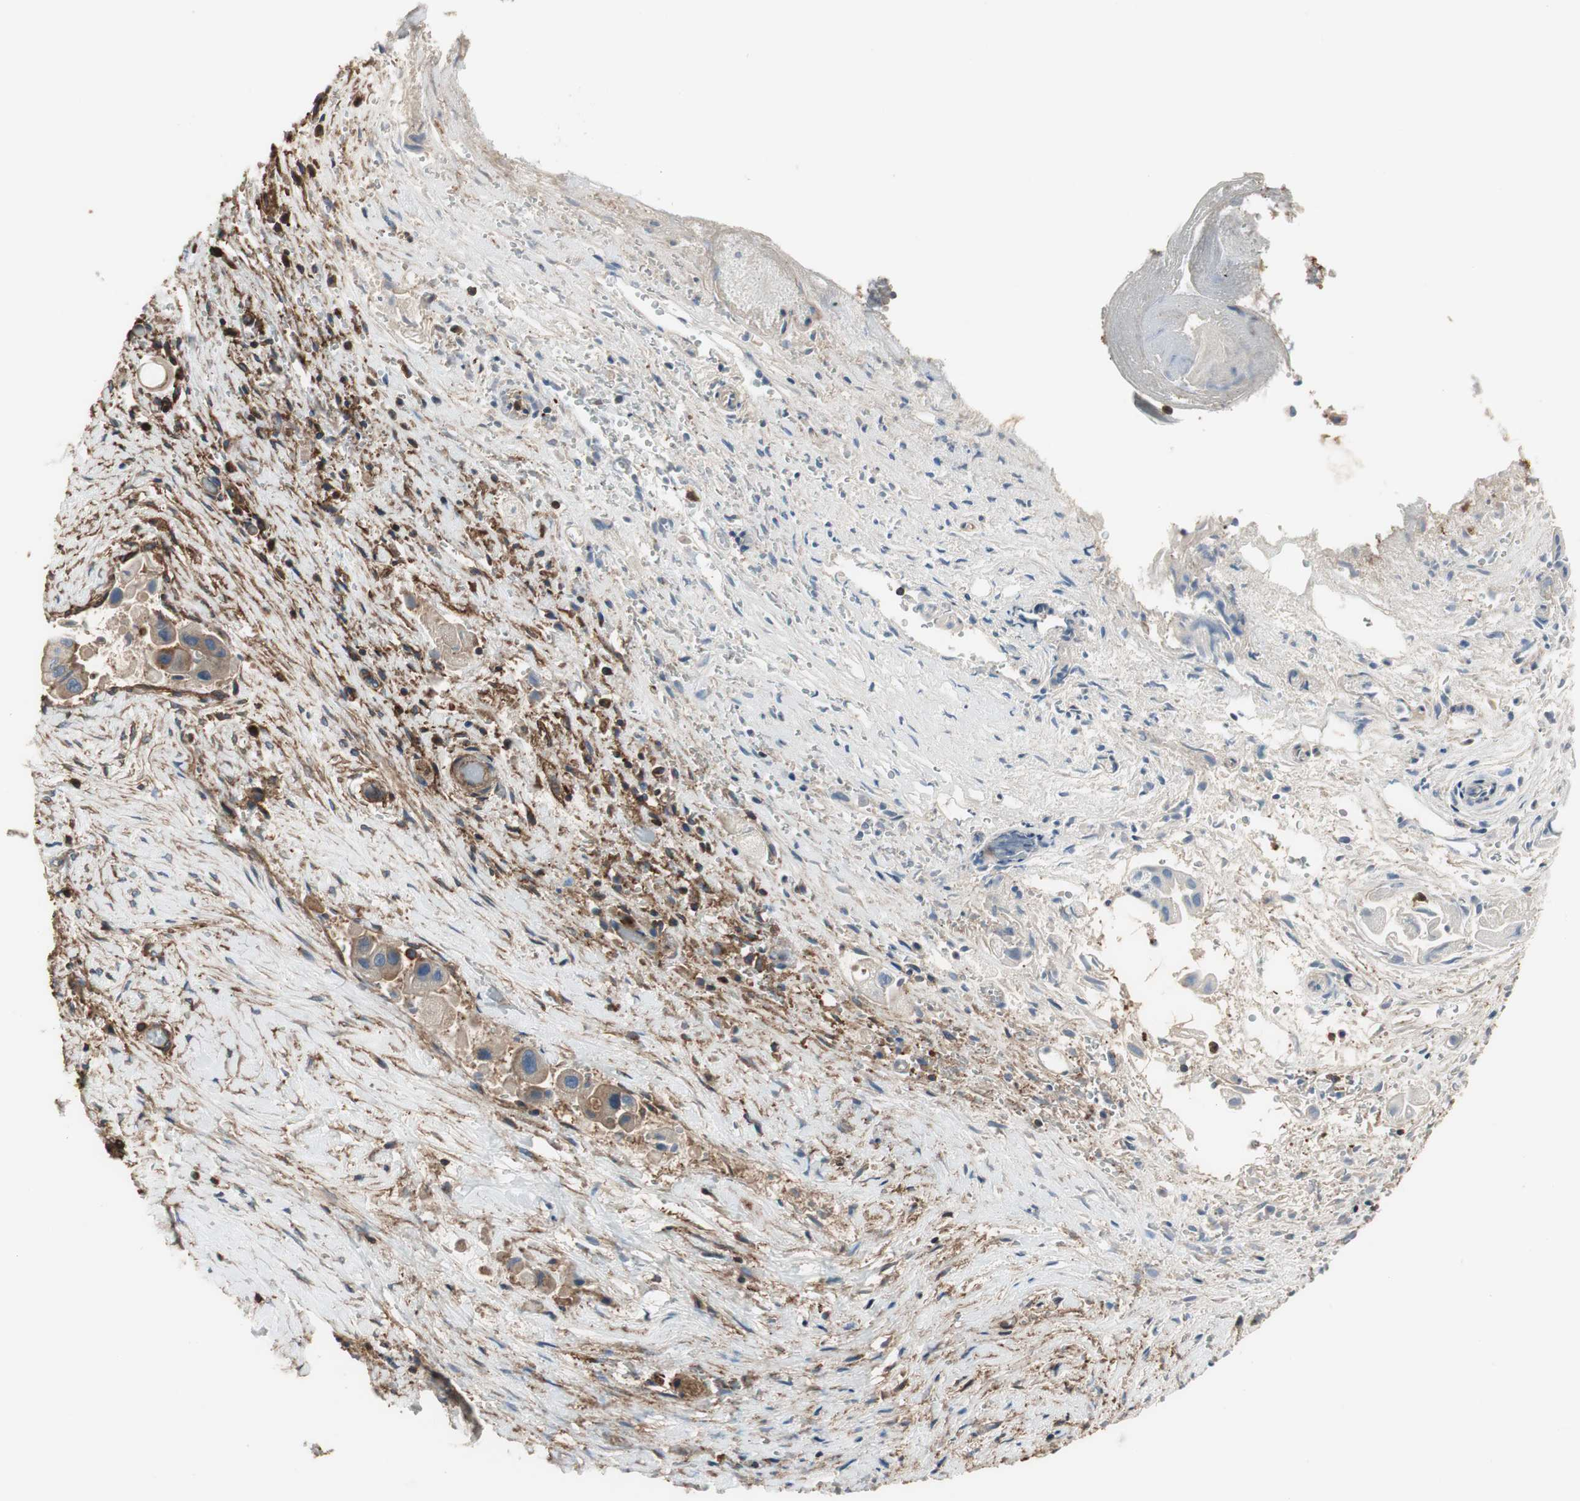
{"staining": {"intensity": "negative", "quantity": "none", "location": "none"}, "tissue": "liver cancer", "cell_type": "Tumor cells", "image_type": "cancer", "snomed": [{"axis": "morphology", "description": "Normal tissue, NOS"}, {"axis": "morphology", "description": "Cholangiocarcinoma"}, {"axis": "topography", "description": "Liver"}, {"axis": "topography", "description": "Peripheral nerve tissue"}], "caption": "This is a histopathology image of immunohistochemistry staining of liver cholangiocarcinoma, which shows no expression in tumor cells.", "gene": "IL1RL1", "patient": {"sex": "male", "age": 50}}